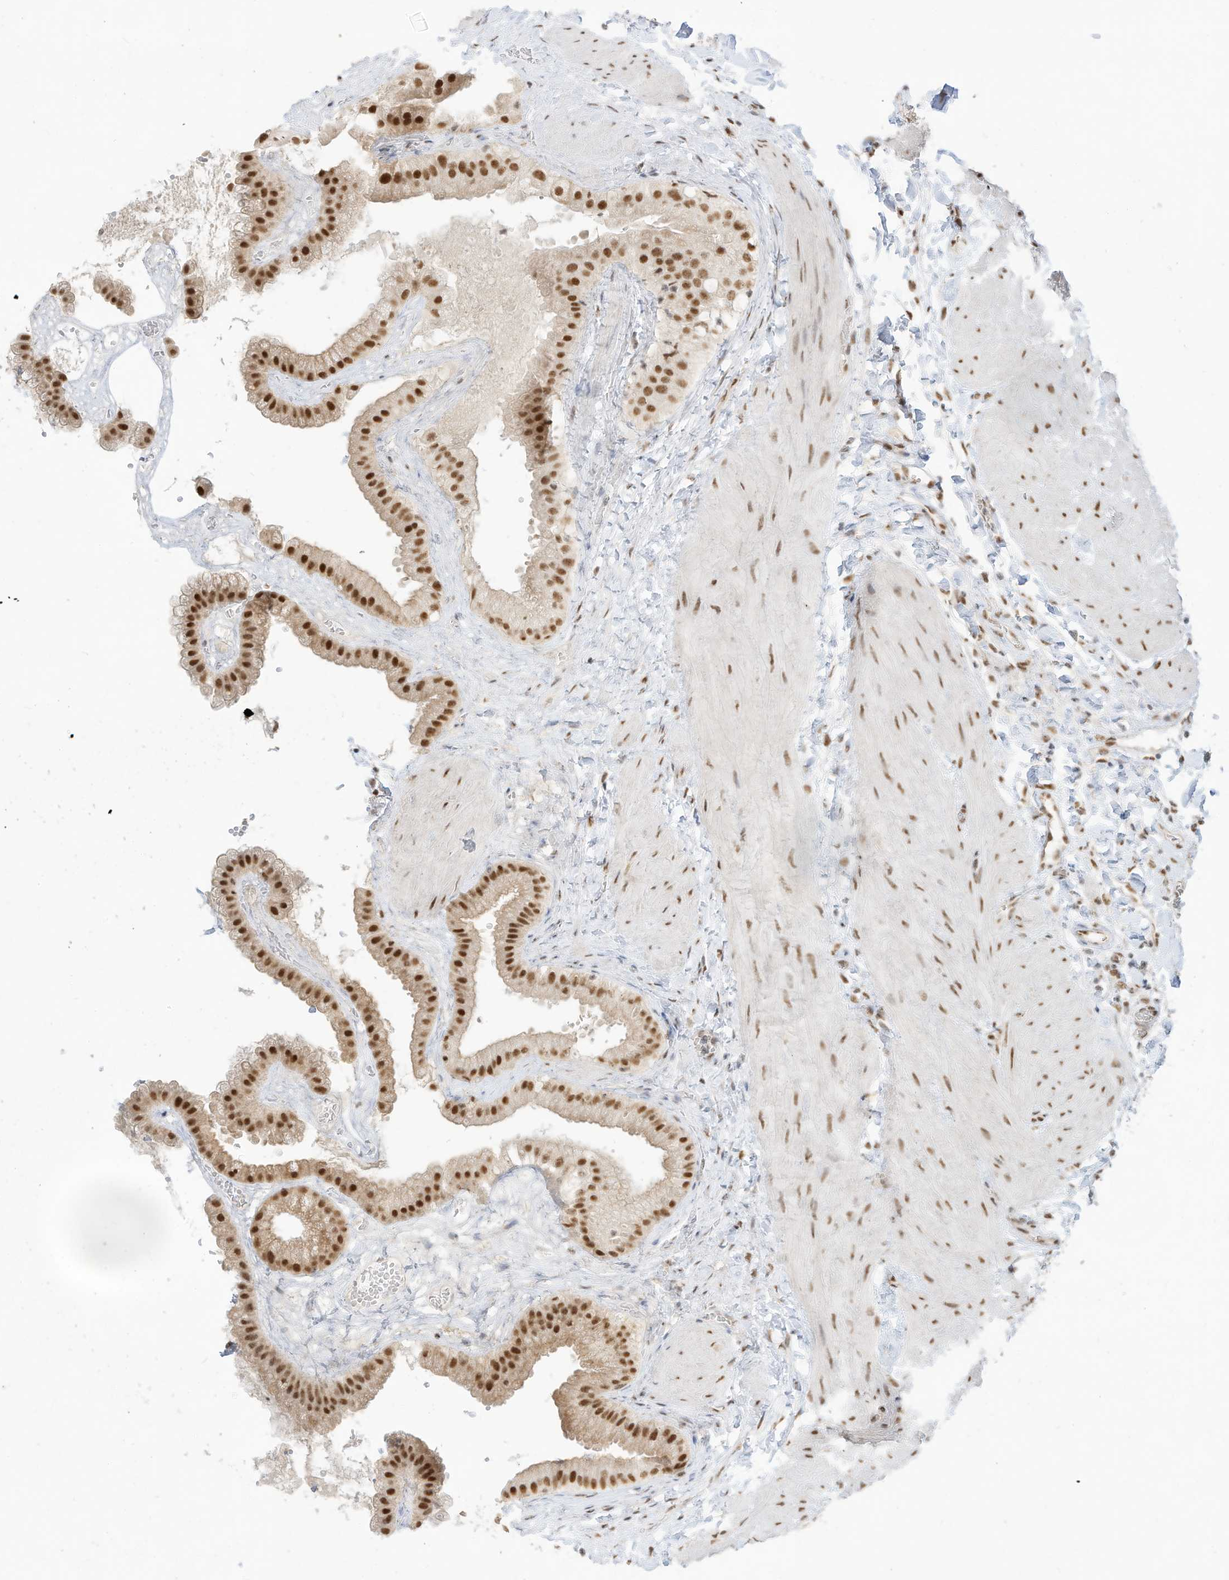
{"staining": {"intensity": "strong", "quantity": "25%-75%", "location": "nuclear"}, "tissue": "gallbladder", "cell_type": "Glandular cells", "image_type": "normal", "snomed": [{"axis": "morphology", "description": "Normal tissue, NOS"}, {"axis": "topography", "description": "Gallbladder"}], "caption": "High-power microscopy captured an immunohistochemistry (IHC) photomicrograph of normal gallbladder, revealing strong nuclear positivity in approximately 25%-75% of glandular cells.", "gene": "NHSL1", "patient": {"sex": "male", "age": 55}}